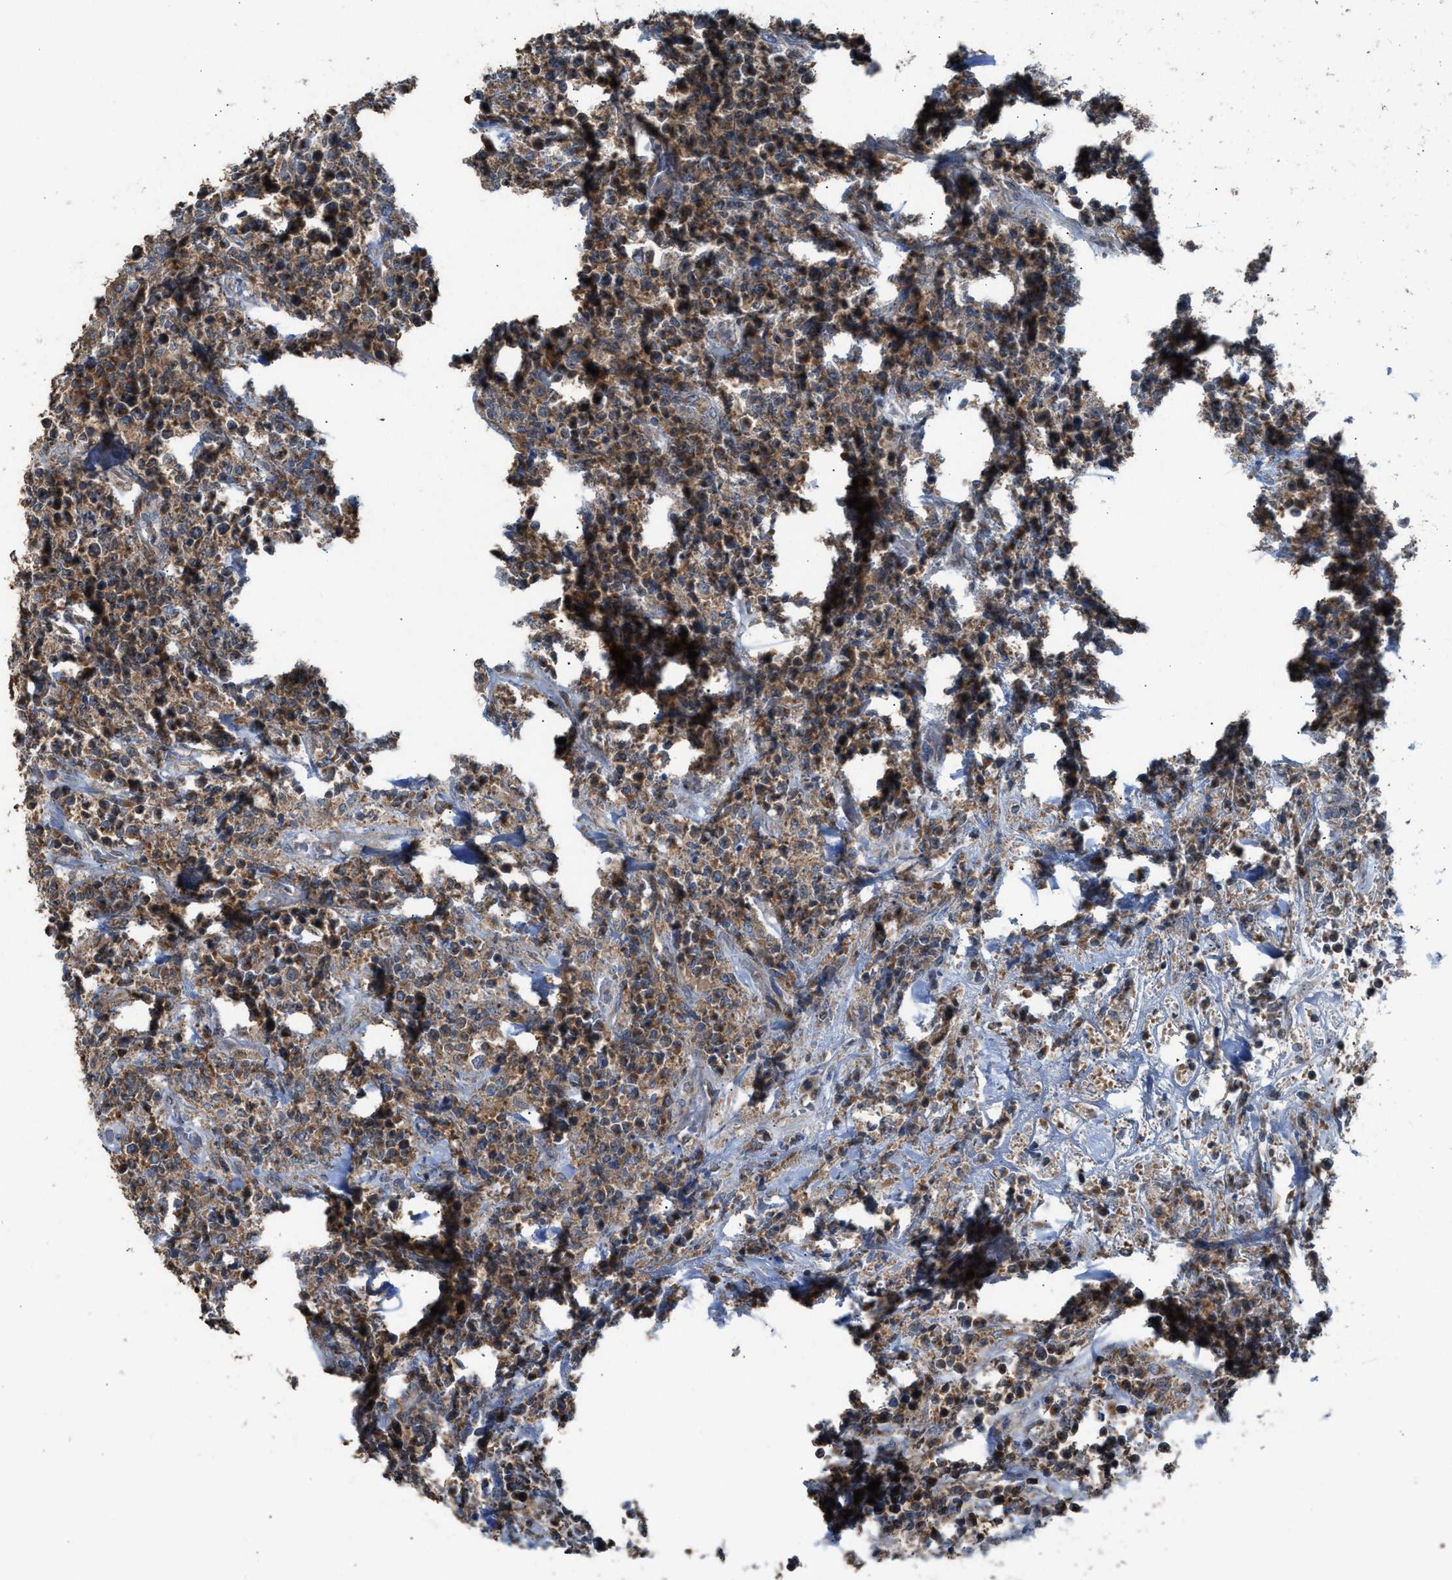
{"staining": {"intensity": "weak", "quantity": ">75%", "location": "cytoplasmic/membranous"}, "tissue": "lymphoma", "cell_type": "Tumor cells", "image_type": "cancer", "snomed": [{"axis": "morphology", "description": "Malignant lymphoma, non-Hodgkin's type, High grade"}, {"axis": "topography", "description": "Soft tissue"}], "caption": "Lymphoma stained with a brown dye demonstrates weak cytoplasmic/membranous positive expression in about >75% of tumor cells.", "gene": "TPK1", "patient": {"sex": "male", "age": 18}}